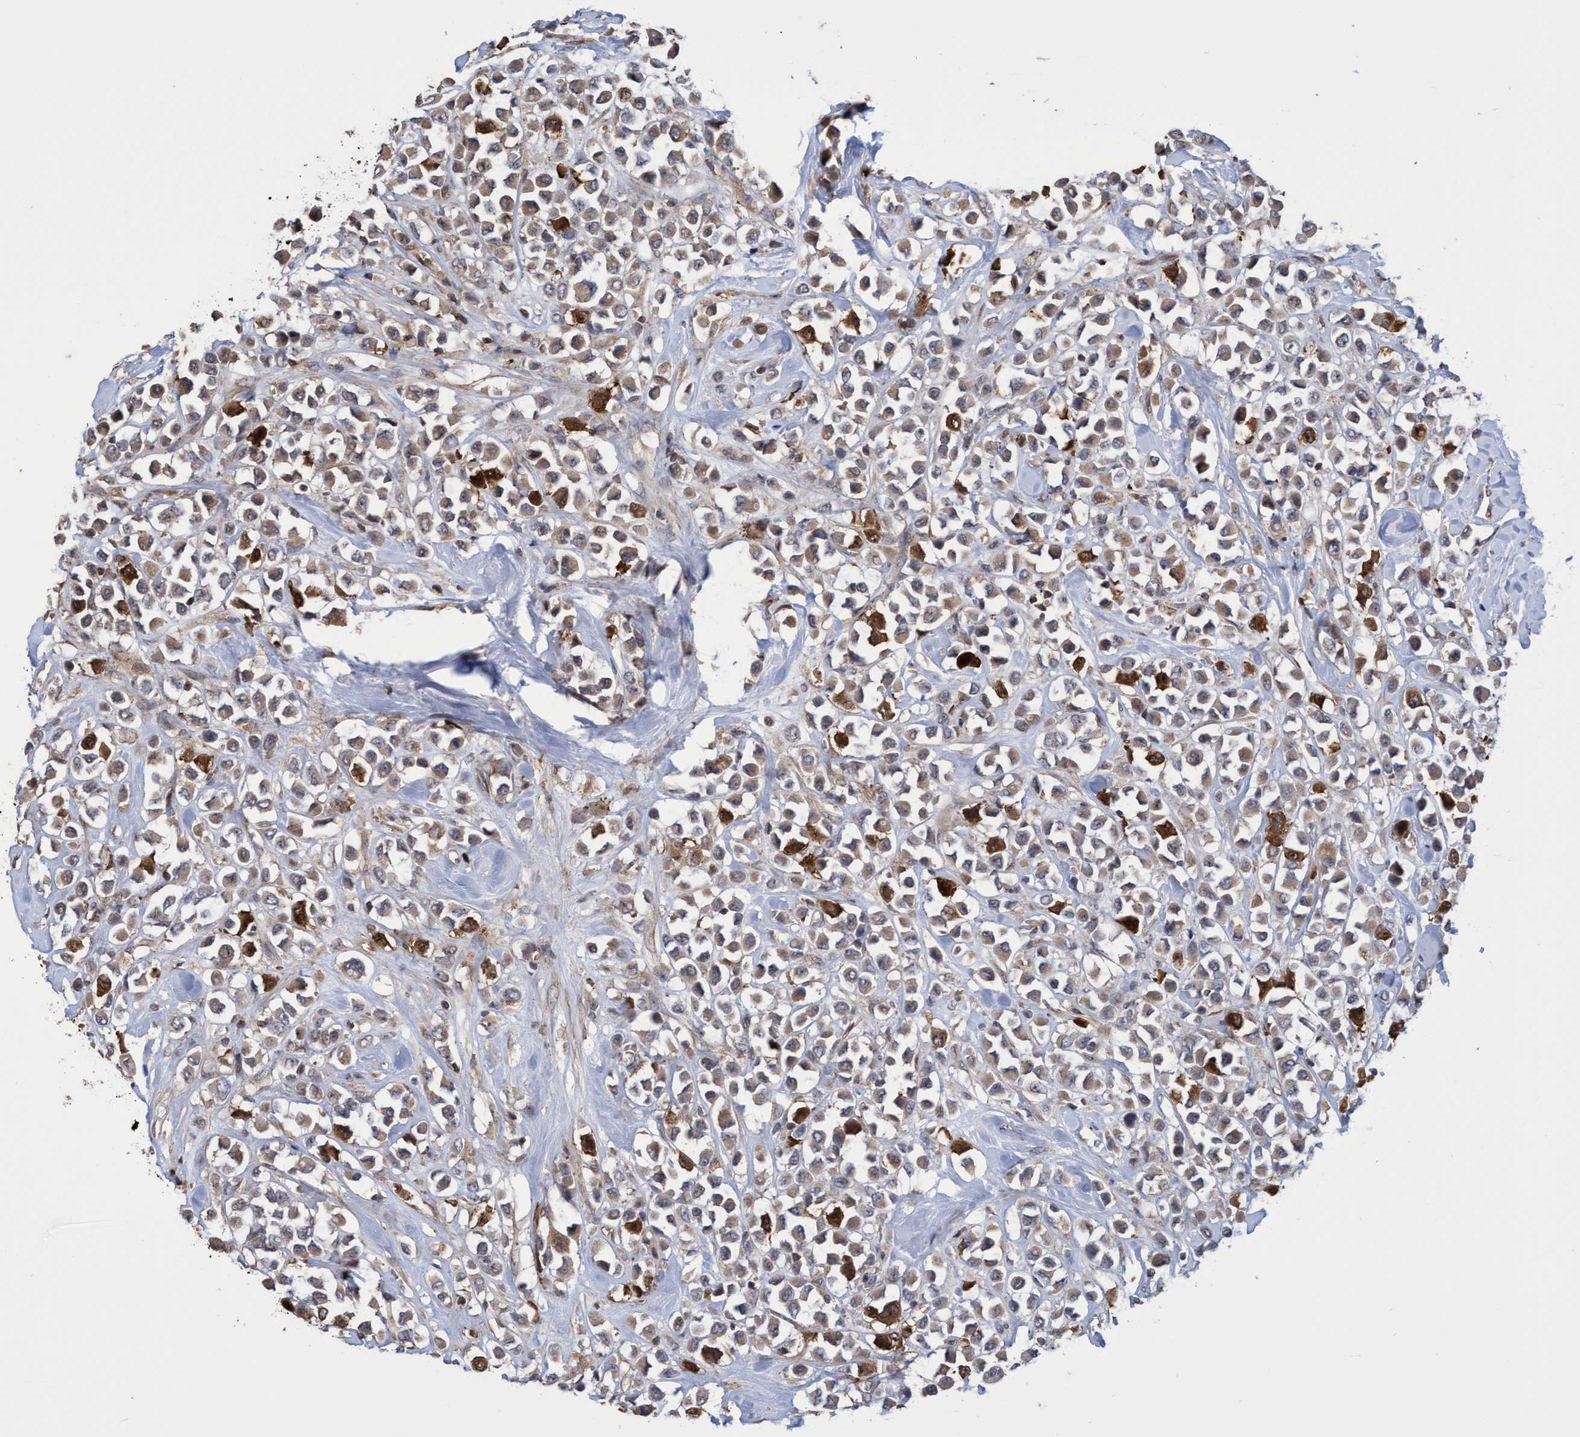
{"staining": {"intensity": "strong", "quantity": "<25%", "location": "cytoplasmic/membranous,nuclear"}, "tissue": "breast cancer", "cell_type": "Tumor cells", "image_type": "cancer", "snomed": [{"axis": "morphology", "description": "Duct carcinoma"}, {"axis": "topography", "description": "Breast"}], "caption": "Strong cytoplasmic/membranous and nuclear expression for a protein is identified in about <25% of tumor cells of breast infiltrating ductal carcinoma using immunohistochemistry (IHC).", "gene": "SLBP", "patient": {"sex": "female", "age": 61}}